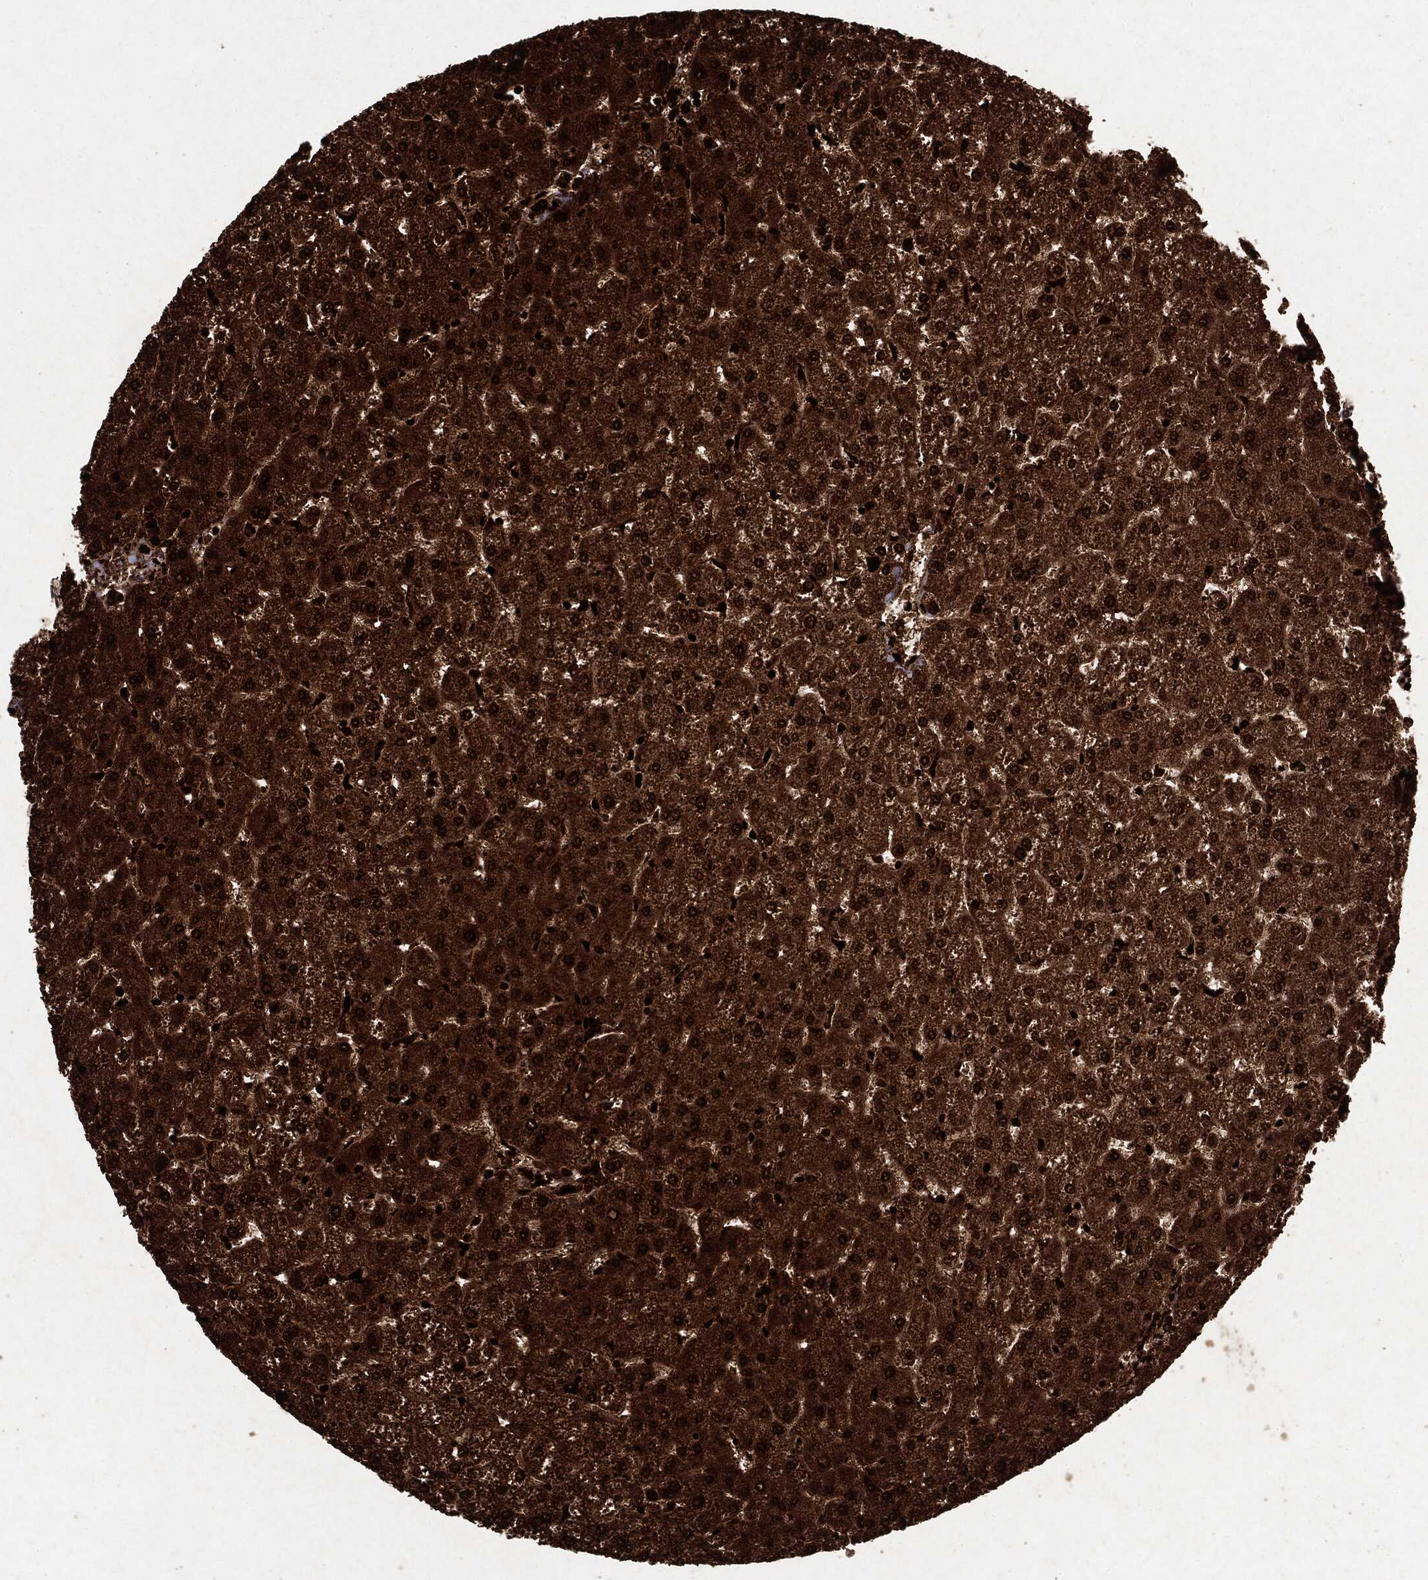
{"staining": {"intensity": "moderate", "quantity": ">75%", "location": "nuclear"}, "tissue": "liver", "cell_type": "Cholangiocytes", "image_type": "normal", "snomed": [{"axis": "morphology", "description": "Normal tissue, NOS"}, {"axis": "topography", "description": "Liver"}], "caption": "Protein expression analysis of benign liver shows moderate nuclear staining in about >75% of cholangiocytes.", "gene": "PEBP1", "patient": {"sex": "female", "age": 32}}